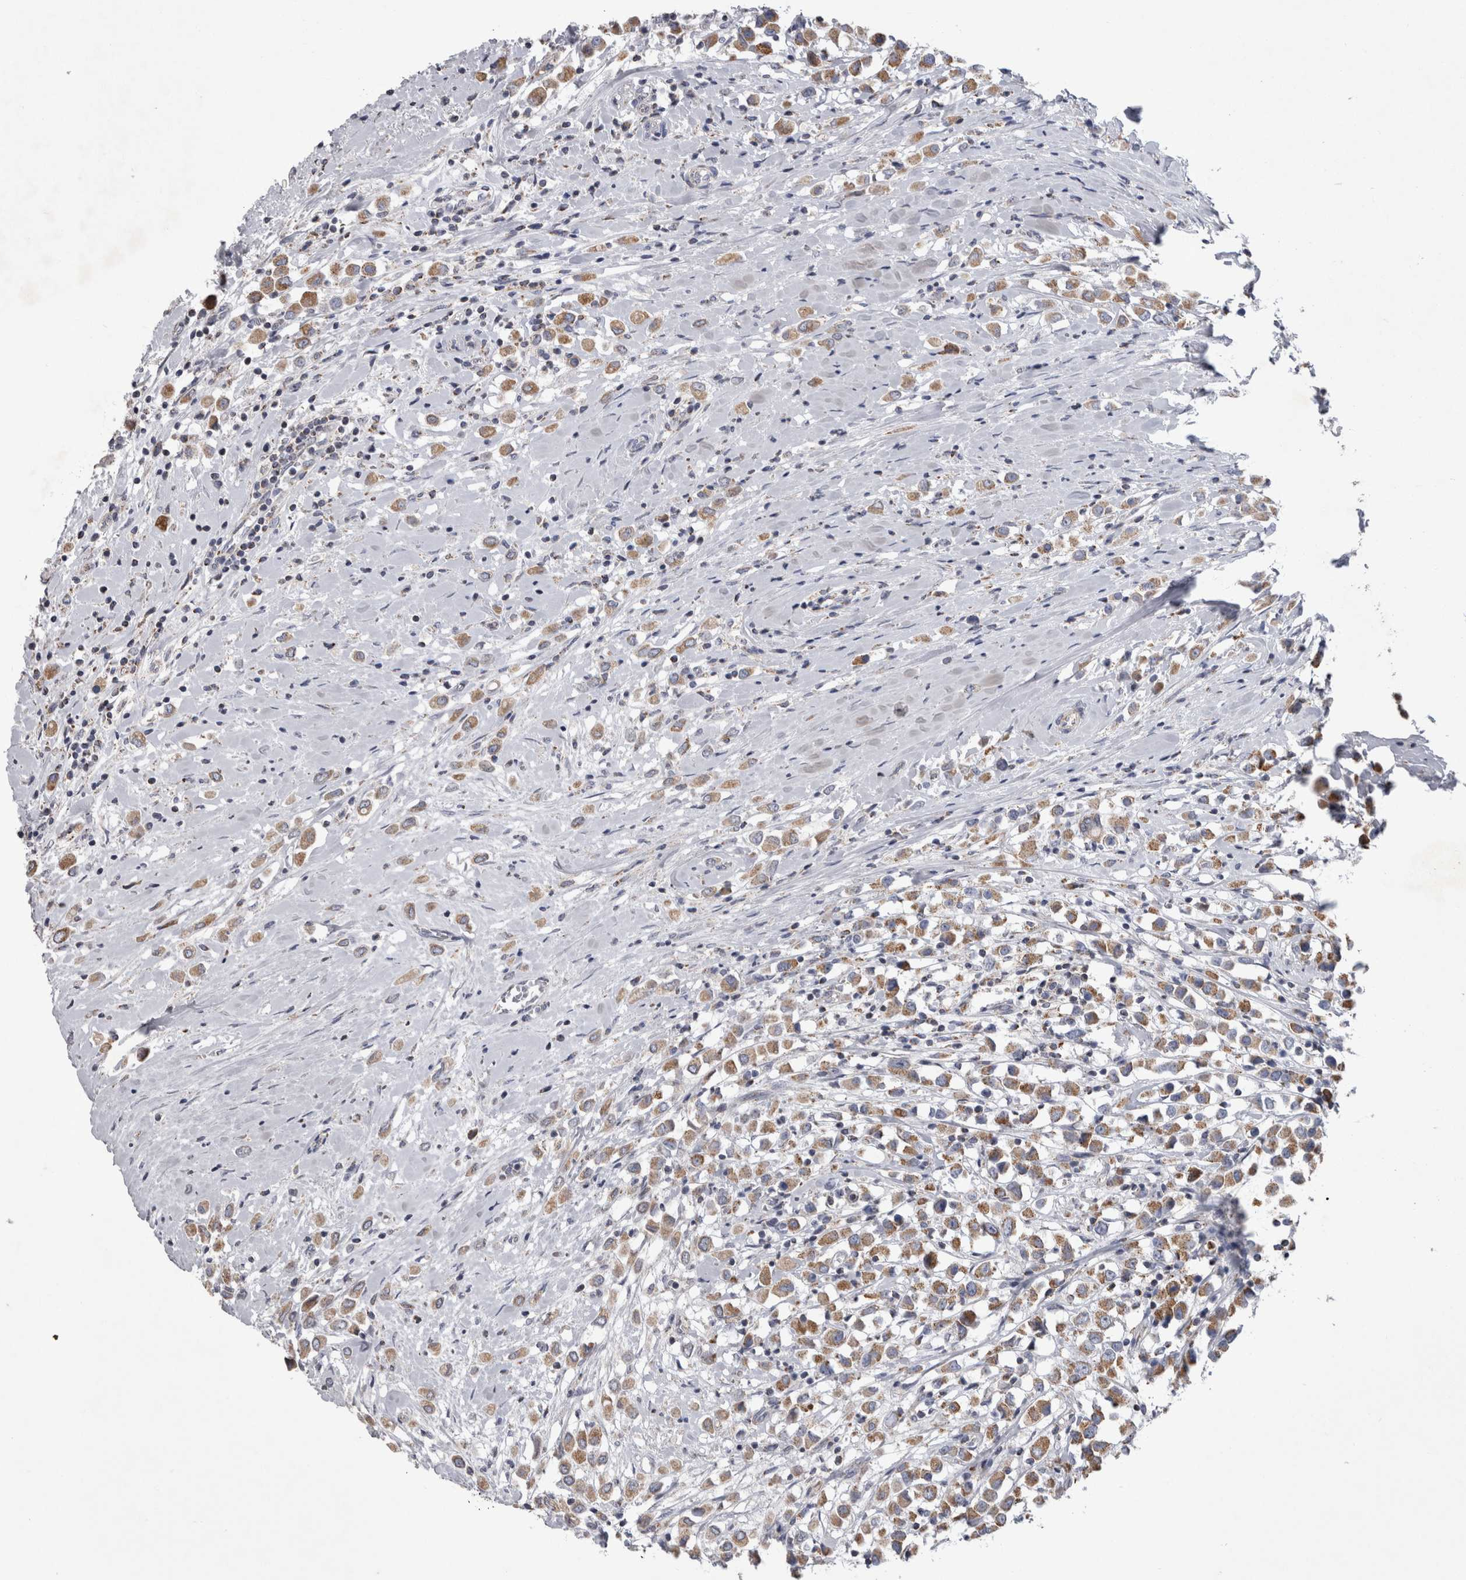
{"staining": {"intensity": "moderate", "quantity": ">75%", "location": "cytoplasmic/membranous"}, "tissue": "breast cancer", "cell_type": "Tumor cells", "image_type": "cancer", "snomed": [{"axis": "morphology", "description": "Duct carcinoma"}, {"axis": "topography", "description": "Breast"}], "caption": "Breast cancer stained with a brown dye shows moderate cytoplasmic/membranous positive expression in approximately >75% of tumor cells.", "gene": "HDHD3", "patient": {"sex": "female", "age": 61}}